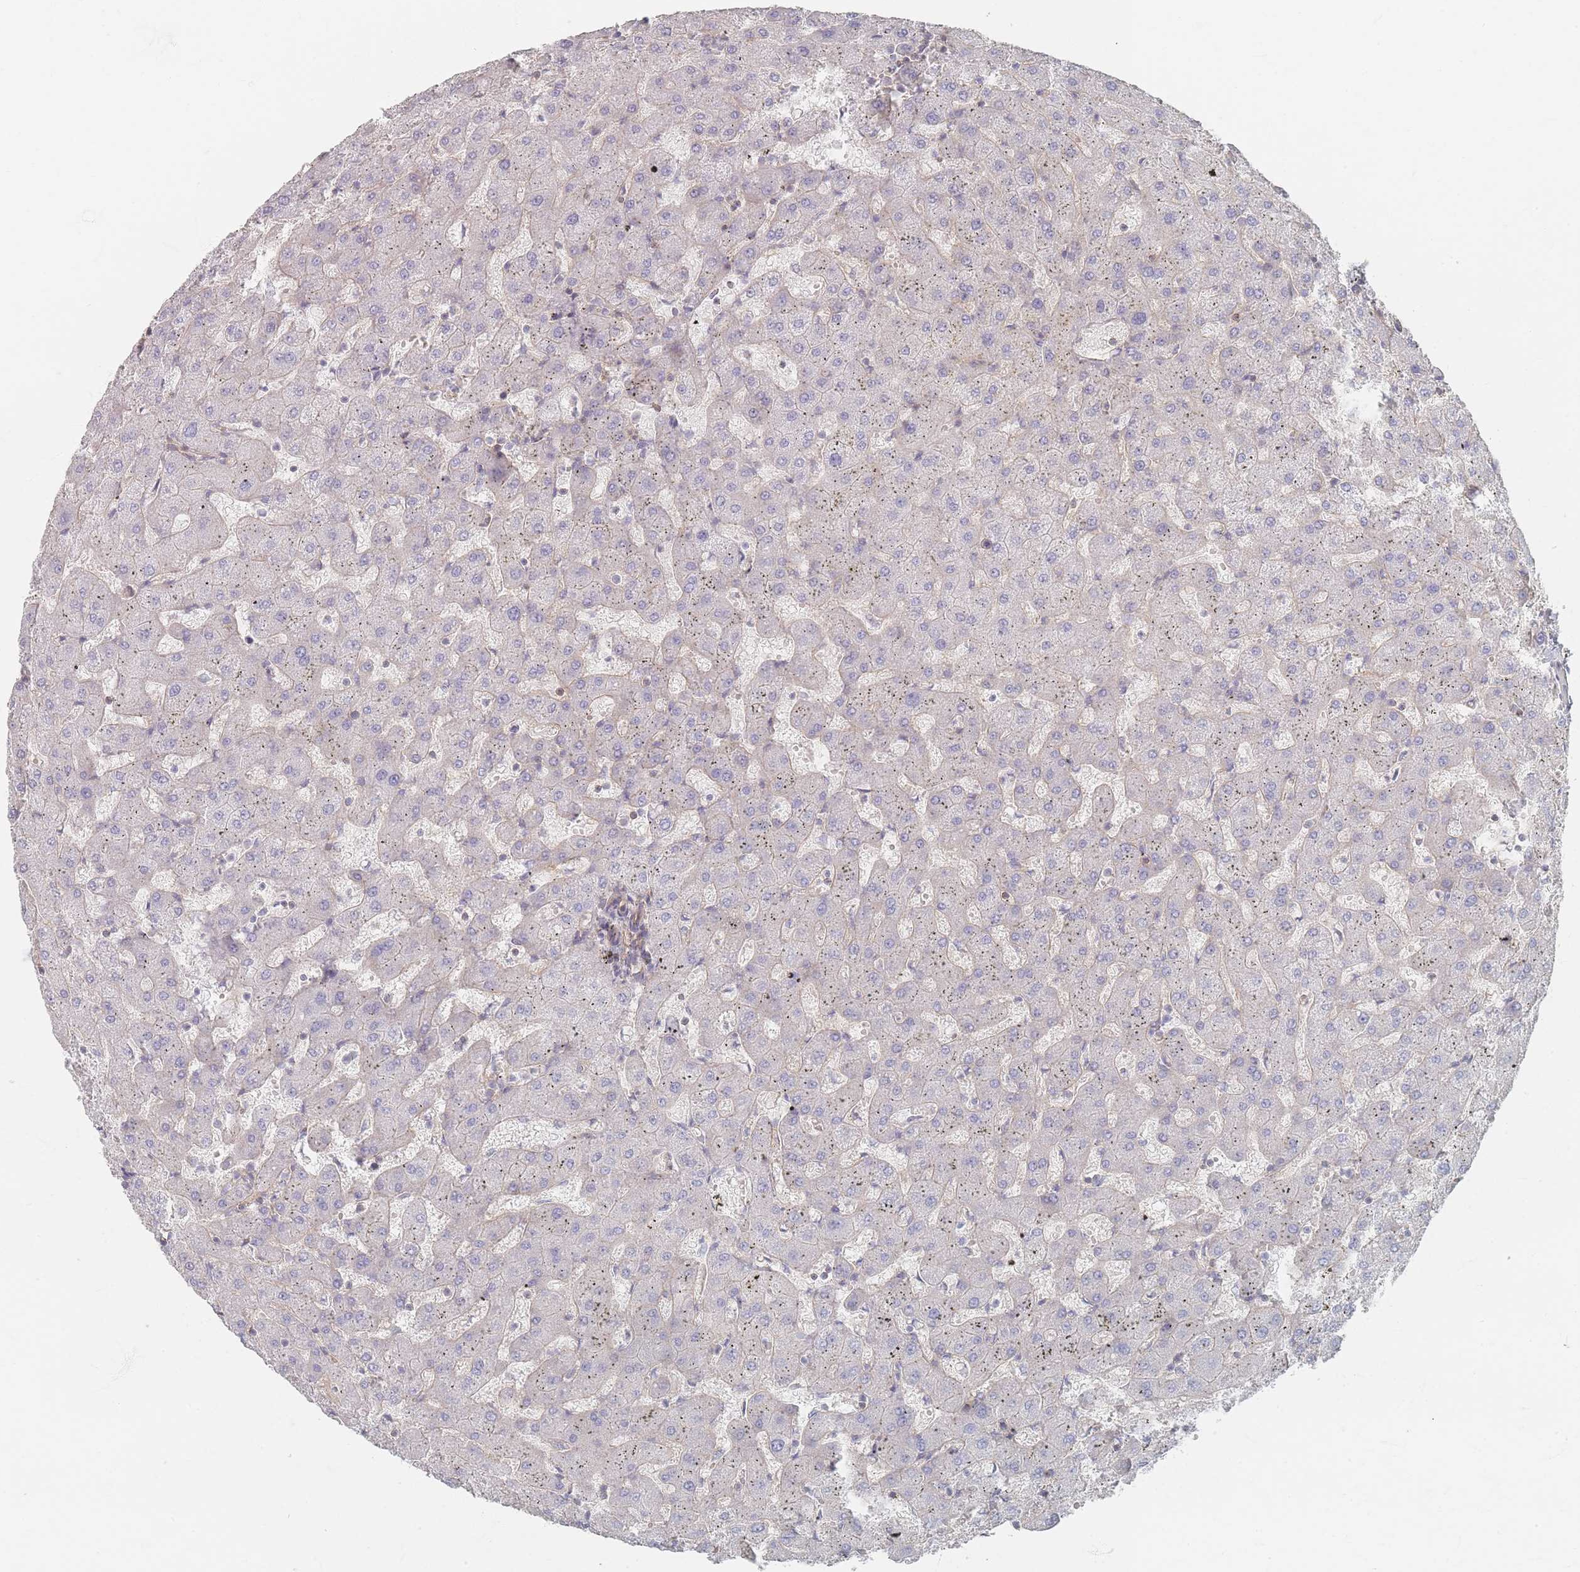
{"staining": {"intensity": "moderate", "quantity": "<25%", "location": "cytoplasmic/membranous"}, "tissue": "liver", "cell_type": "Cholangiocytes", "image_type": "normal", "snomed": [{"axis": "morphology", "description": "Normal tissue, NOS"}, {"axis": "topography", "description": "Liver"}], "caption": "High-magnification brightfield microscopy of normal liver stained with DAB (brown) and counterstained with hematoxylin (blue). cholangiocytes exhibit moderate cytoplasmic/membranous positivity is present in approximately<25% of cells.", "gene": "GNB1", "patient": {"sex": "female", "age": 63}}